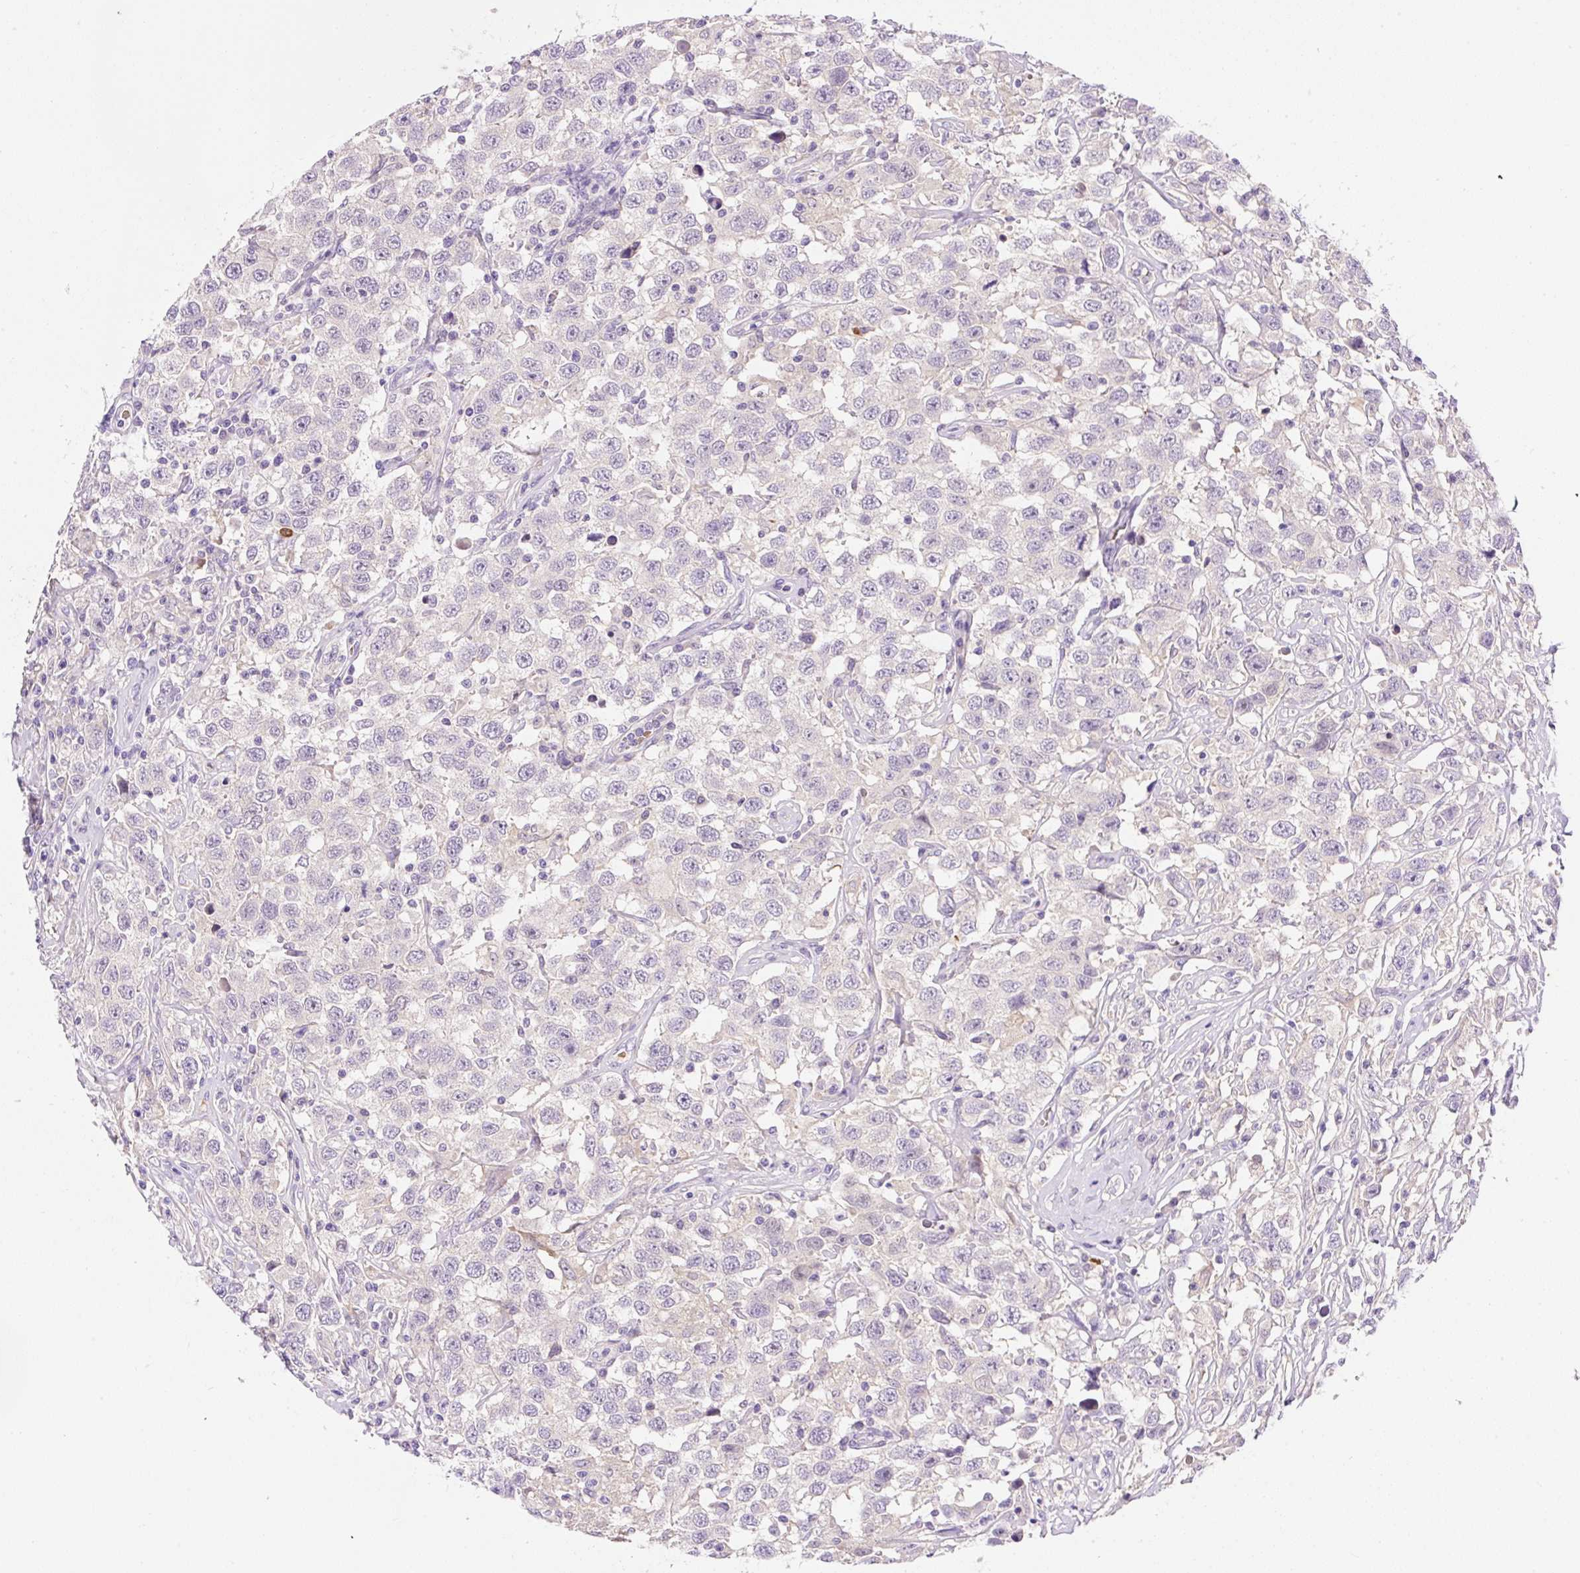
{"staining": {"intensity": "negative", "quantity": "none", "location": "none"}, "tissue": "testis cancer", "cell_type": "Tumor cells", "image_type": "cancer", "snomed": [{"axis": "morphology", "description": "Seminoma, NOS"}, {"axis": "topography", "description": "Testis"}], "caption": "The immunohistochemistry (IHC) micrograph has no significant positivity in tumor cells of testis cancer (seminoma) tissue.", "gene": "LHFPL5", "patient": {"sex": "male", "age": 41}}